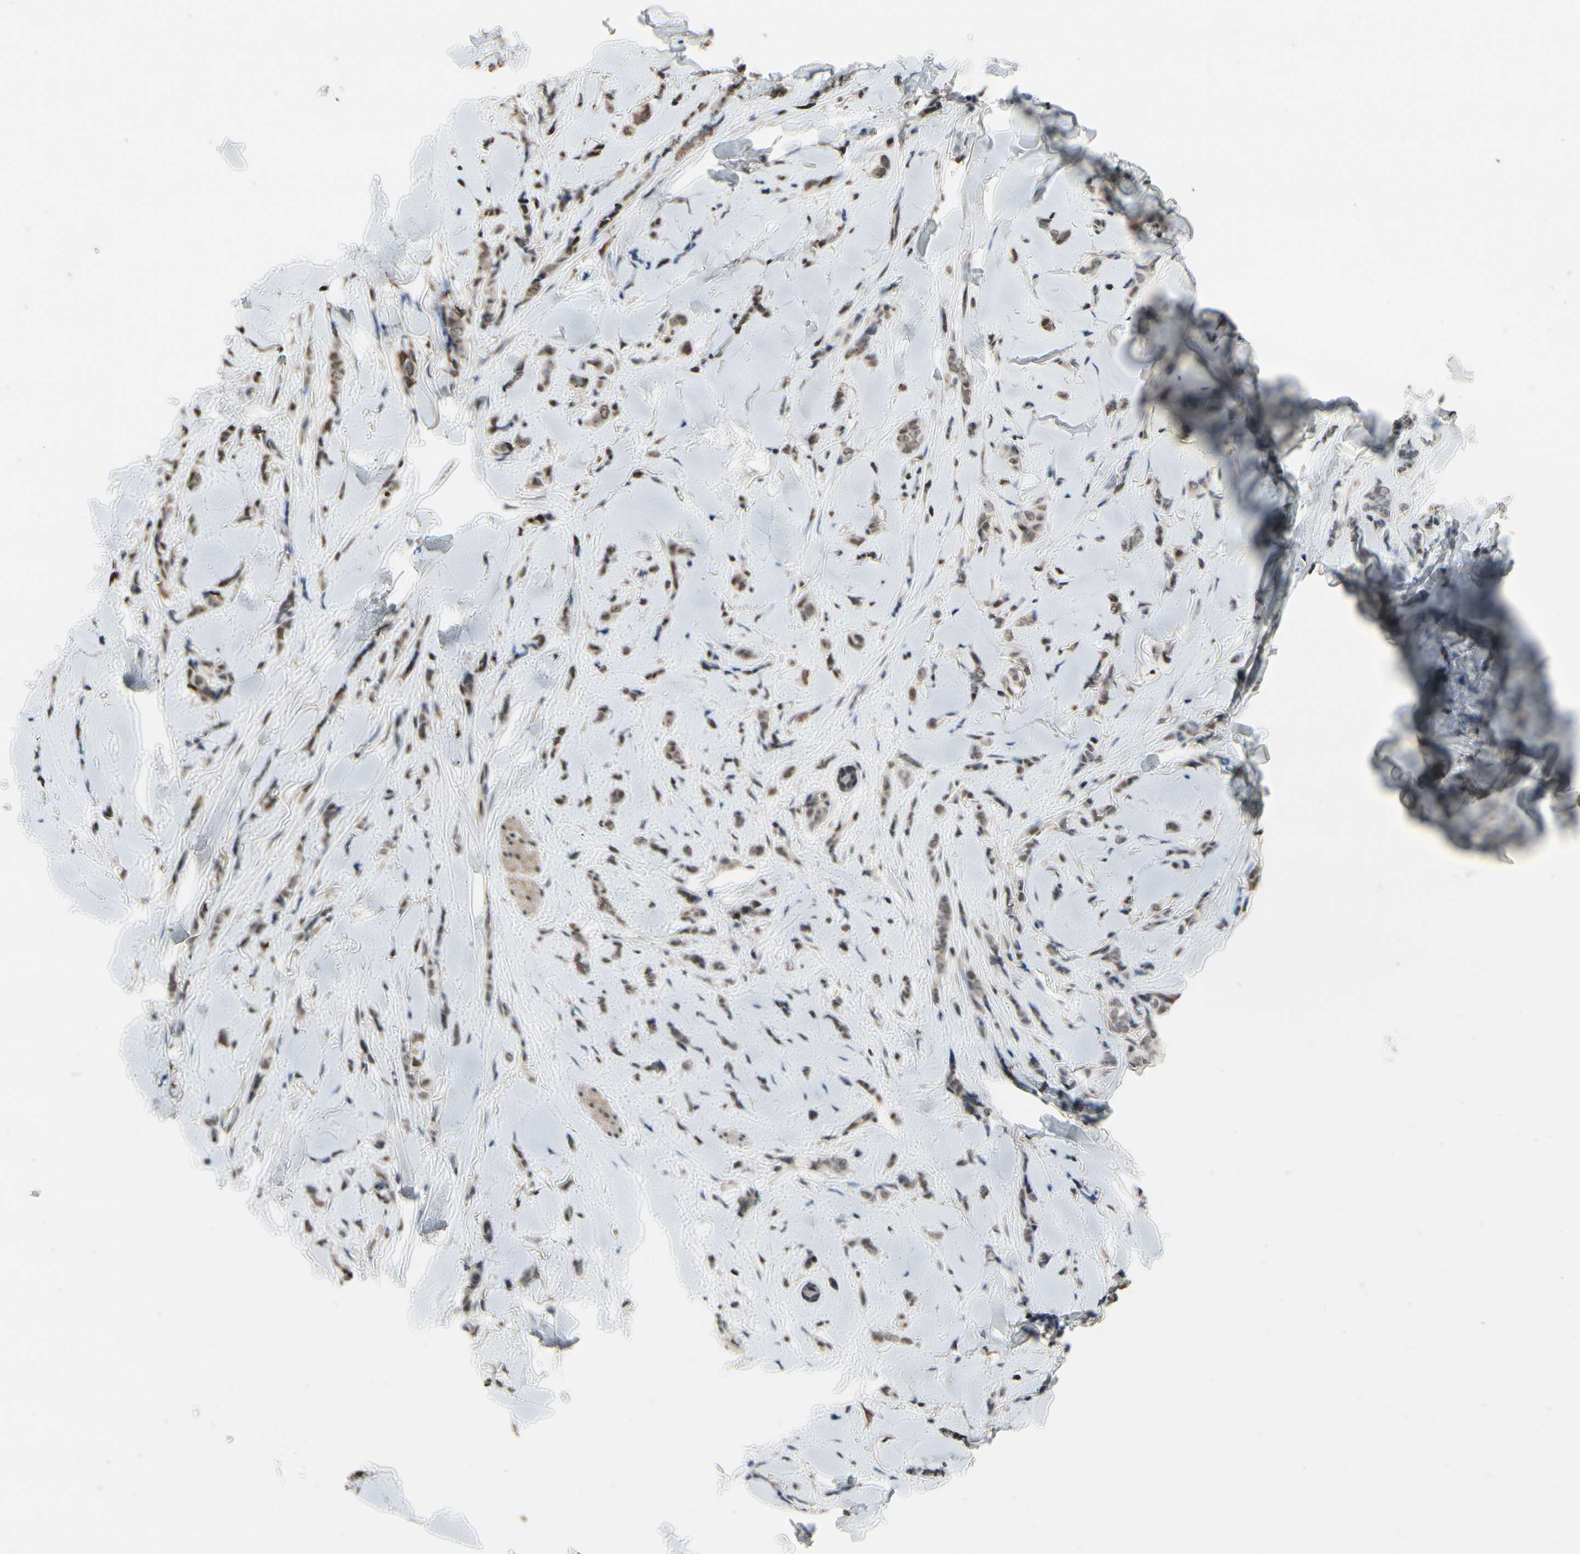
{"staining": {"intensity": "moderate", "quantity": ">75%", "location": "nuclear"}, "tissue": "breast cancer", "cell_type": "Tumor cells", "image_type": "cancer", "snomed": [{"axis": "morphology", "description": "Lobular carcinoma"}, {"axis": "topography", "description": "Skin"}, {"axis": "topography", "description": "Breast"}], "caption": "IHC of breast cancer reveals medium levels of moderate nuclear staining in approximately >75% of tumor cells.", "gene": "HIPK2", "patient": {"sex": "female", "age": 46}}